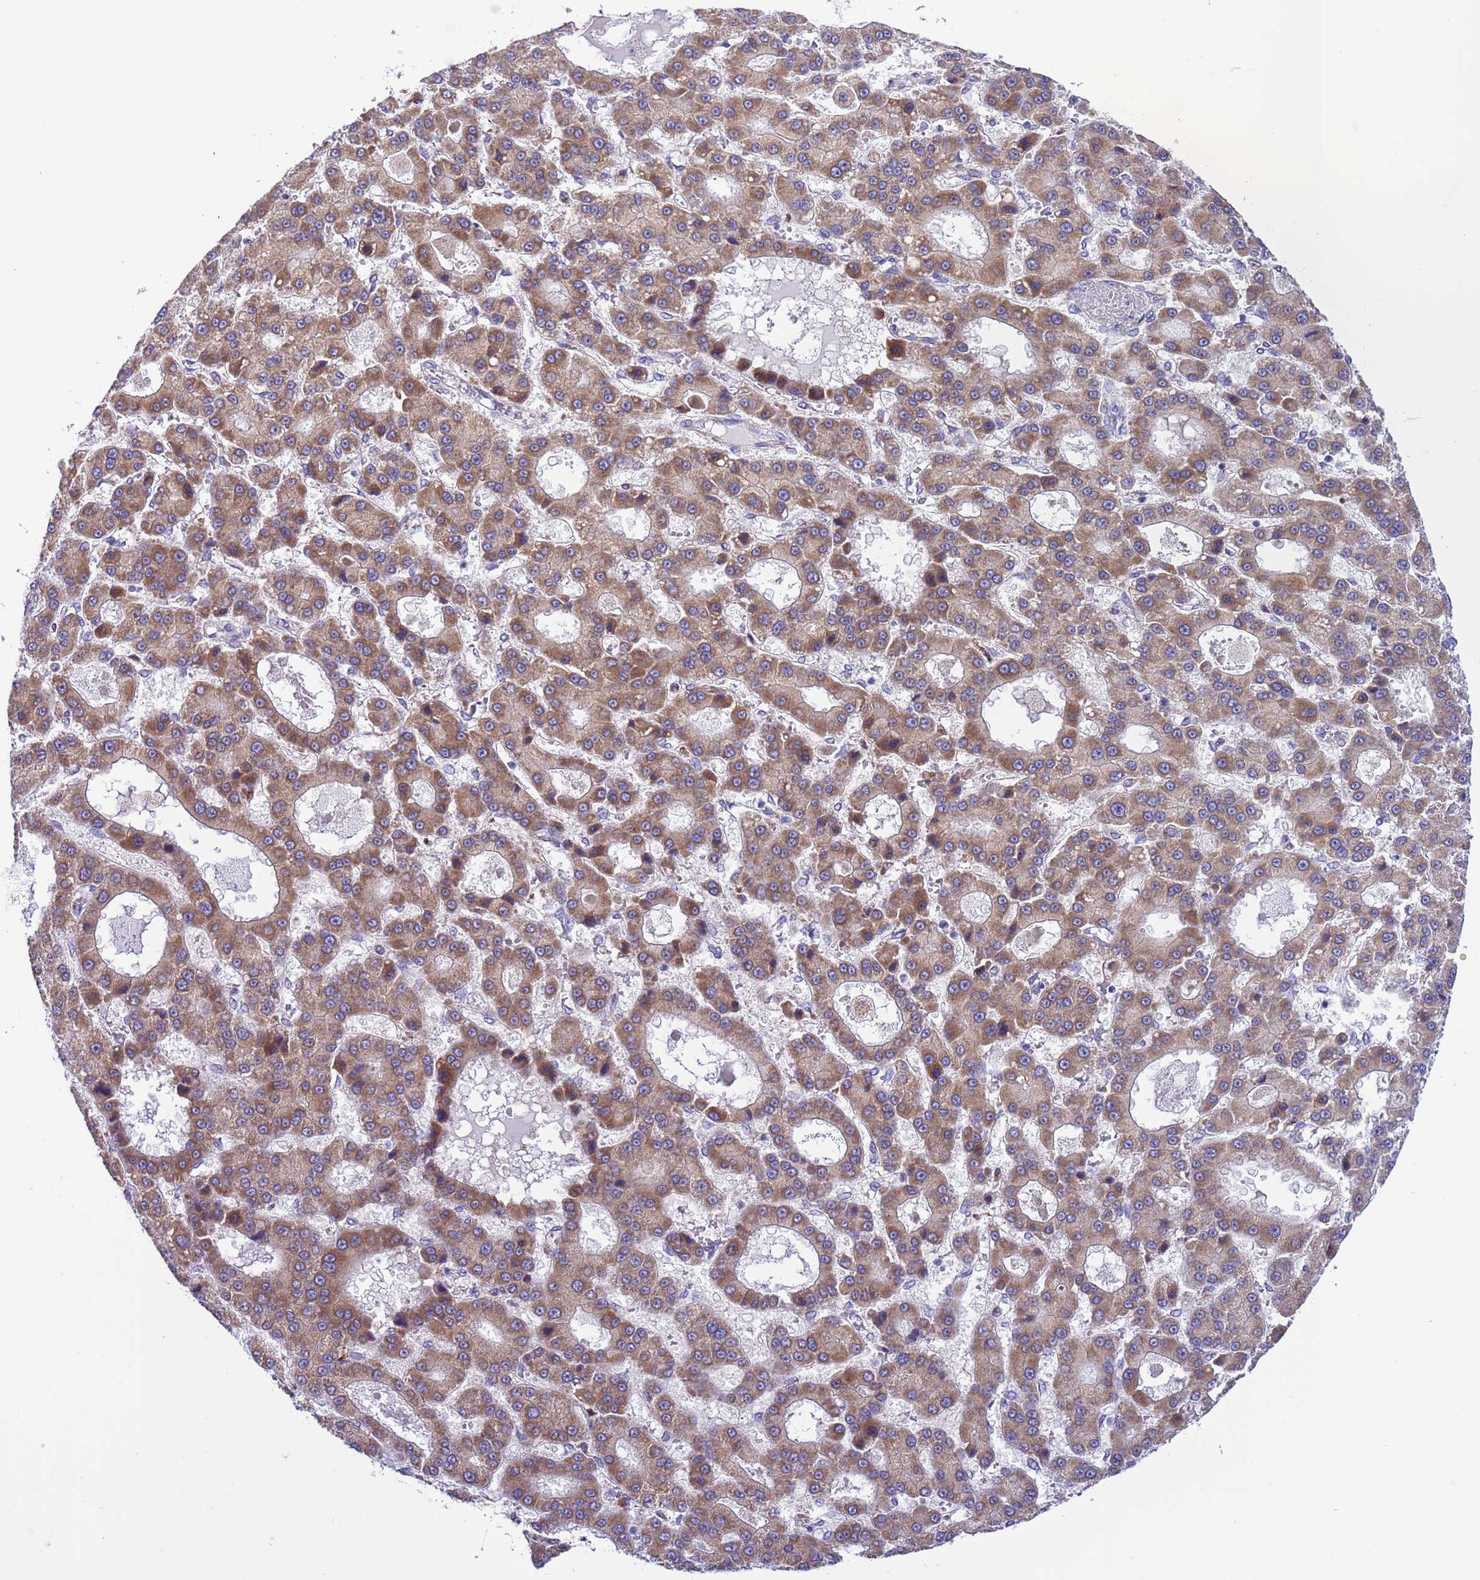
{"staining": {"intensity": "moderate", "quantity": ">75%", "location": "cytoplasmic/membranous"}, "tissue": "liver cancer", "cell_type": "Tumor cells", "image_type": "cancer", "snomed": [{"axis": "morphology", "description": "Carcinoma, Hepatocellular, NOS"}, {"axis": "topography", "description": "Liver"}], "caption": "A brown stain labels moderate cytoplasmic/membranous positivity of a protein in human hepatocellular carcinoma (liver) tumor cells.", "gene": "CCDC191", "patient": {"sex": "male", "age": 70}}